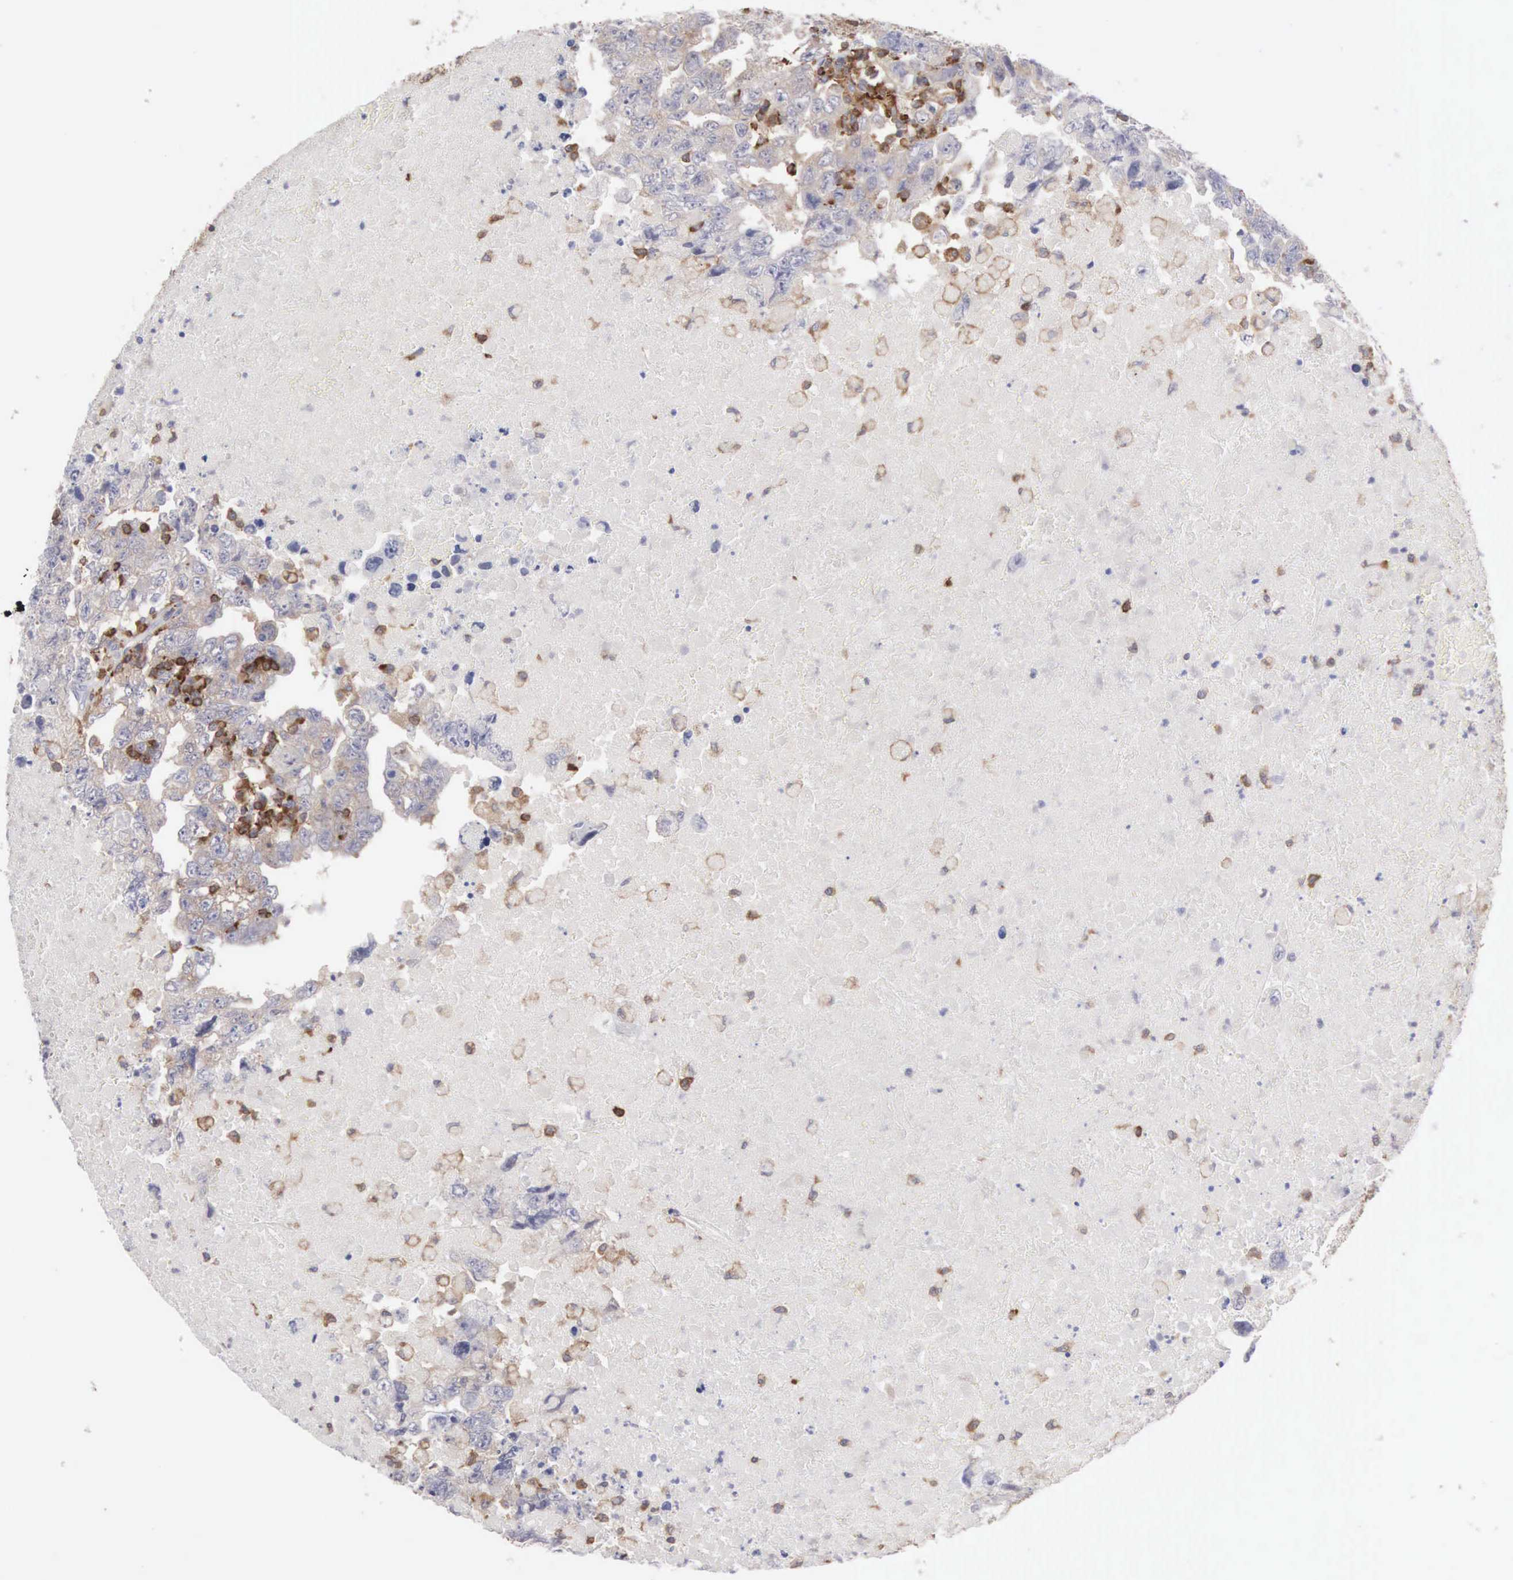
{"staining": {"intensity": "weak", "quantity": "25%-75%", "location": "cytoplasmic/membranous"}, "tissue": "testis cancer", "cell_type": "Tumor cells", "image_type": "cancer", "snomed": [{"axis": "morphology", "description": "Carcinoma, Embryonal, NOS"}, {"axis": "topography", "description": "Testis"}], "caption": "Immunohistochemistry staining of testis cancer (embryonal carcinoma), which demonstrates low levels of weak cytoplasmic/membranous staining in approximately 25%-75% of tumor cells indicating weak cytoplasmic/membranous protein positivity. The staining was performed using DAB (brown) for protein detection and nuclei were counterstained in hematoxylin (blue).", "gene": "SH3BP1", "patient": {"sex": "male", "age": 36}}